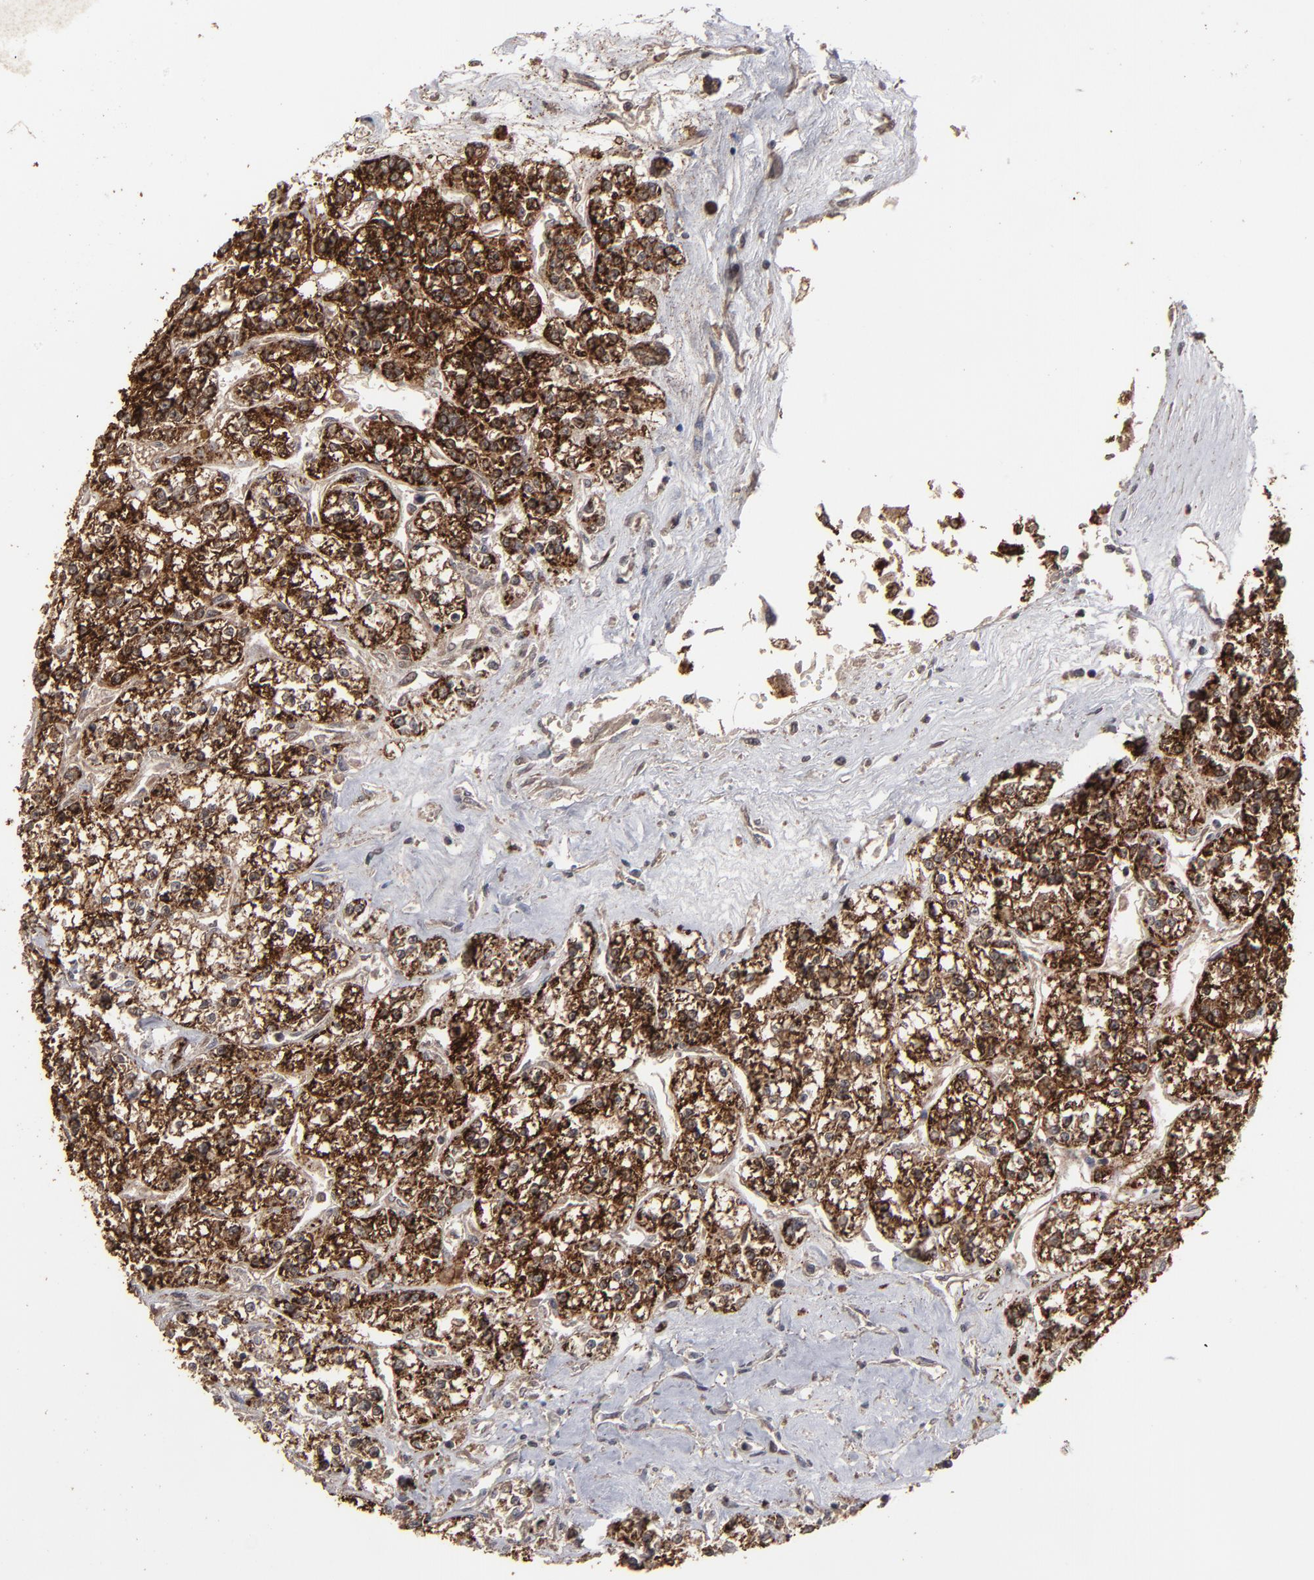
{"staining": {"intensity": "strong", "quantity": ">75%", "location": "cytoplasmic/membranous"}, "tissue": "renal cancer", "cell_type": "Tumor cells", "image_type": "cancer", "snomed": [{"axis": "morphology", "description": "Adenocarcinoma, NOS"}, {"axis": "topography", "description": "Kidney"}], "caption": "IHC staining of adenocarcinoma (renal), which shows high levels of strong cytoplasmic/membranous staining in about >75% of tumor cells indicating strong cytoplasmic/membranous protein positivity. The staining was performed using DAB (3,3'-diaminobenzidine) (brown) for protein detection and nuclei were counterstained in hematoxylin (blue).", "gene": "SLC22A17", "patient": {"sex": "female", "age": 76}}